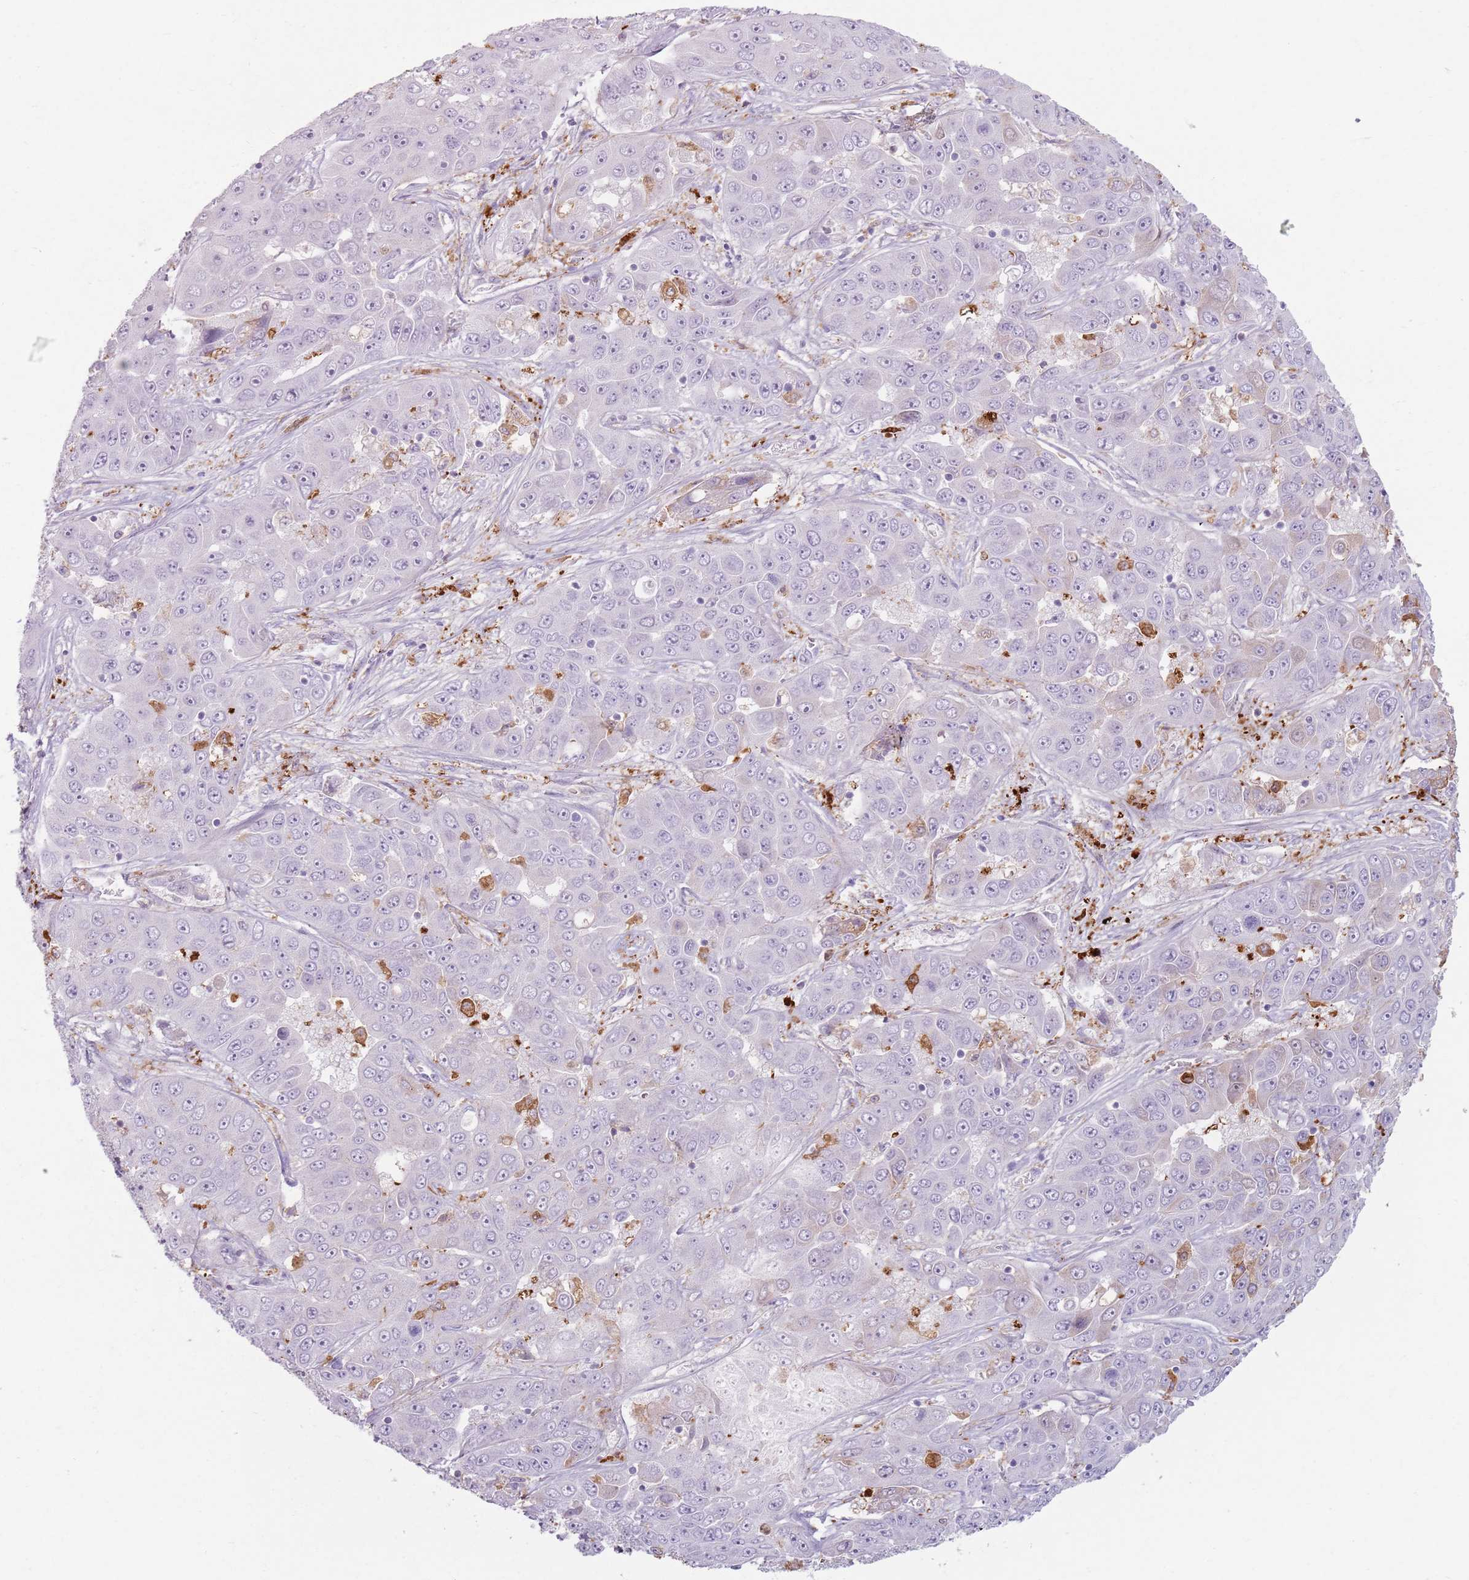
{"staining": {"intensity": "negative", "quantity": "none", "location": "none"}, "tissue": "liver cancer", "cell_type": "Tumor cells", "image_type": "cancer", "snomed": [{"axis": "morphology", "description": "Cholangiocarcinoma"}, {"axis": "topography", "description": "Liver"}], "caption": "There is no significant positivity in tumor cells of liver cholangiocarcinoma.", "gene": "GDPGP1", "patient": {"sex": "female", "age": 52}}